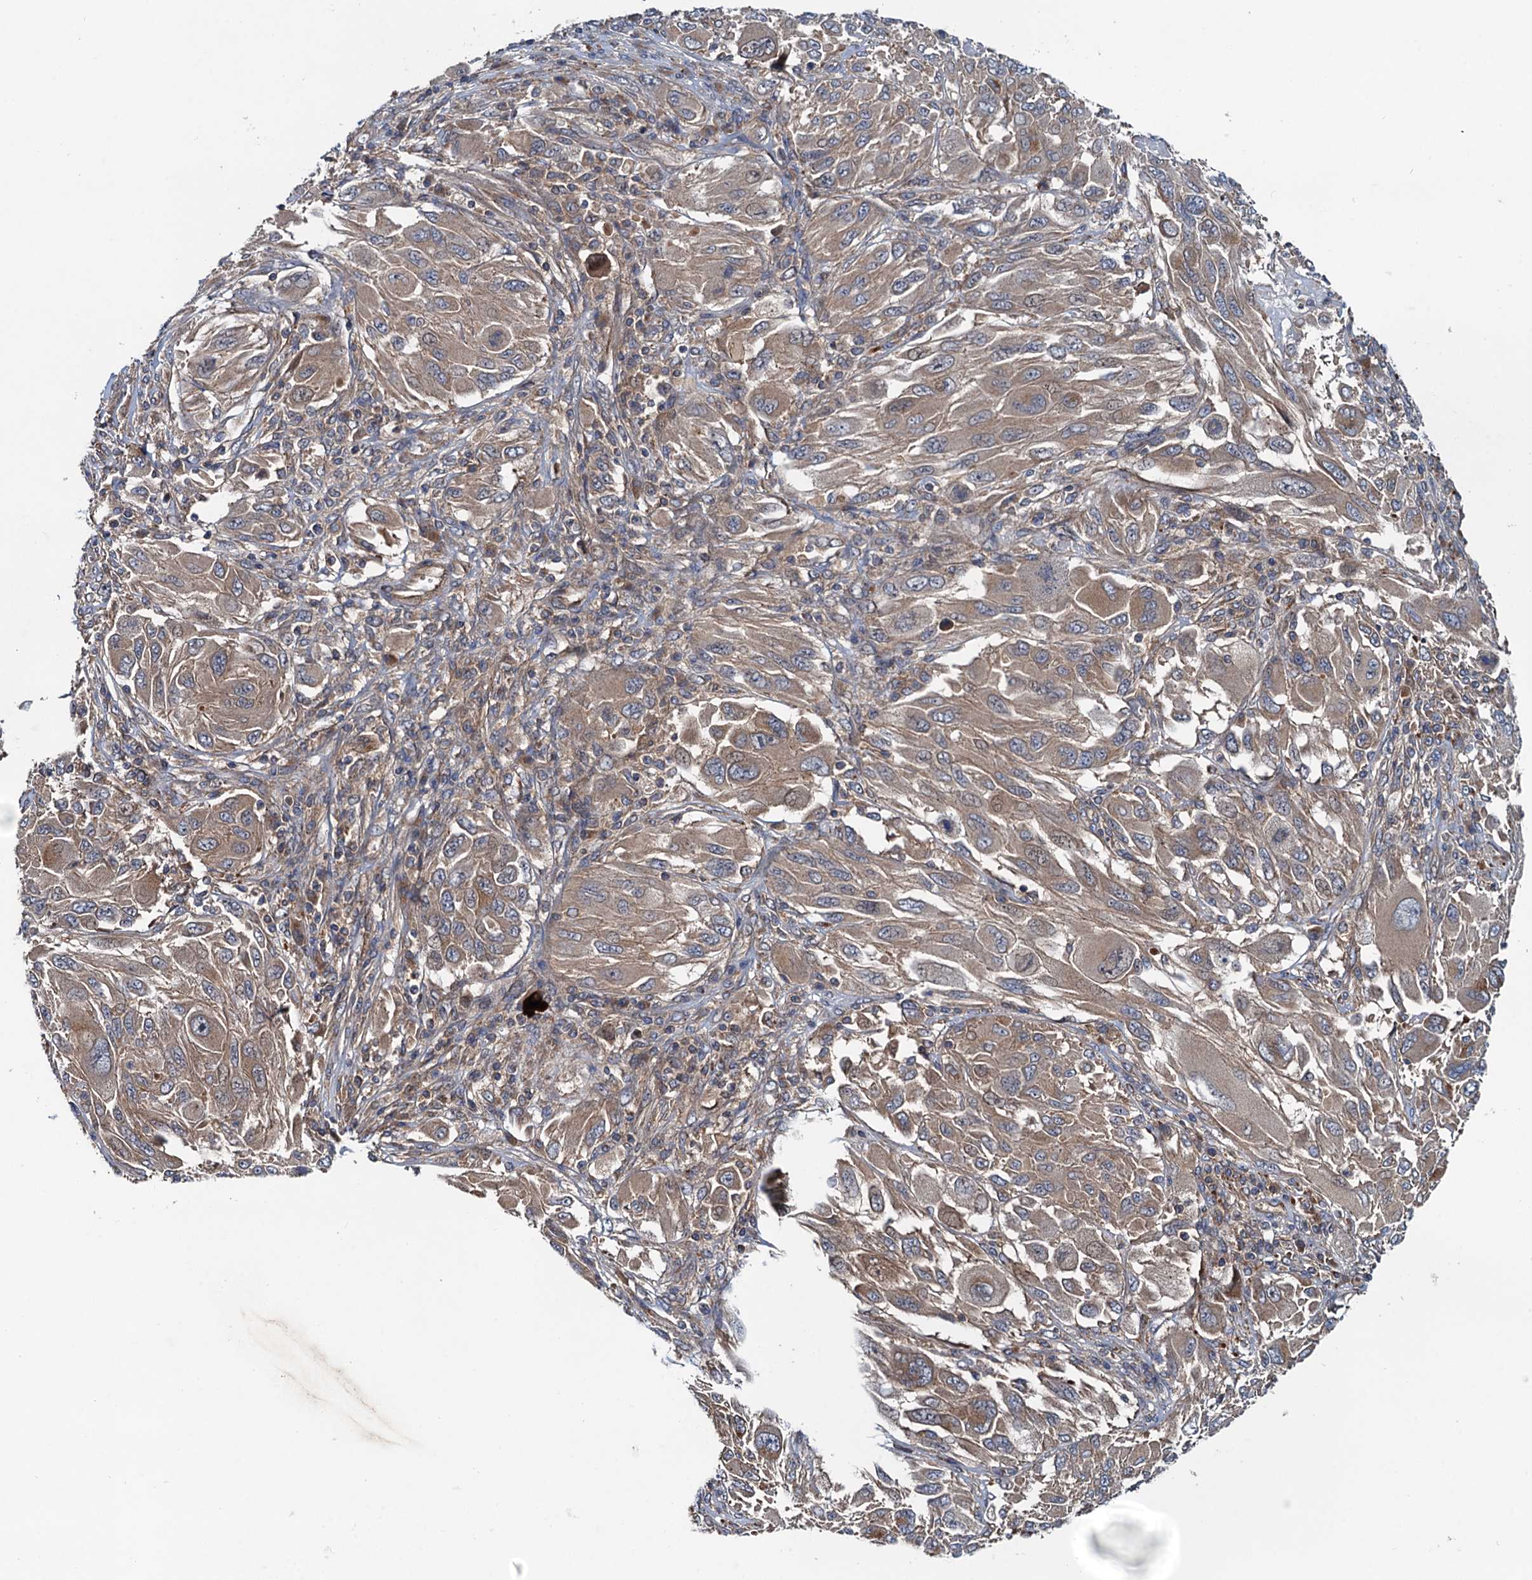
{"staining": {"intensity": "weak", "quantity": ">75%", "location": "cytoplasmic/membranous"}, "tissue": "melanoma", "cell_type": "Tumor cells", "image_type": "cancer", "snomed": [{"axis": "morphology", "description": "Malignant melanoma, NOS"}, {"axis": "topography", "description": "Skin"}], "caption": "There is low levels of weak cytoplasmic/membranous staining in tumor cells of melanoma, as demonstrated by immunohistochemical staining (brown color).", "gene": "EFL1", "patient": {"sex": "female", "age": 91}}